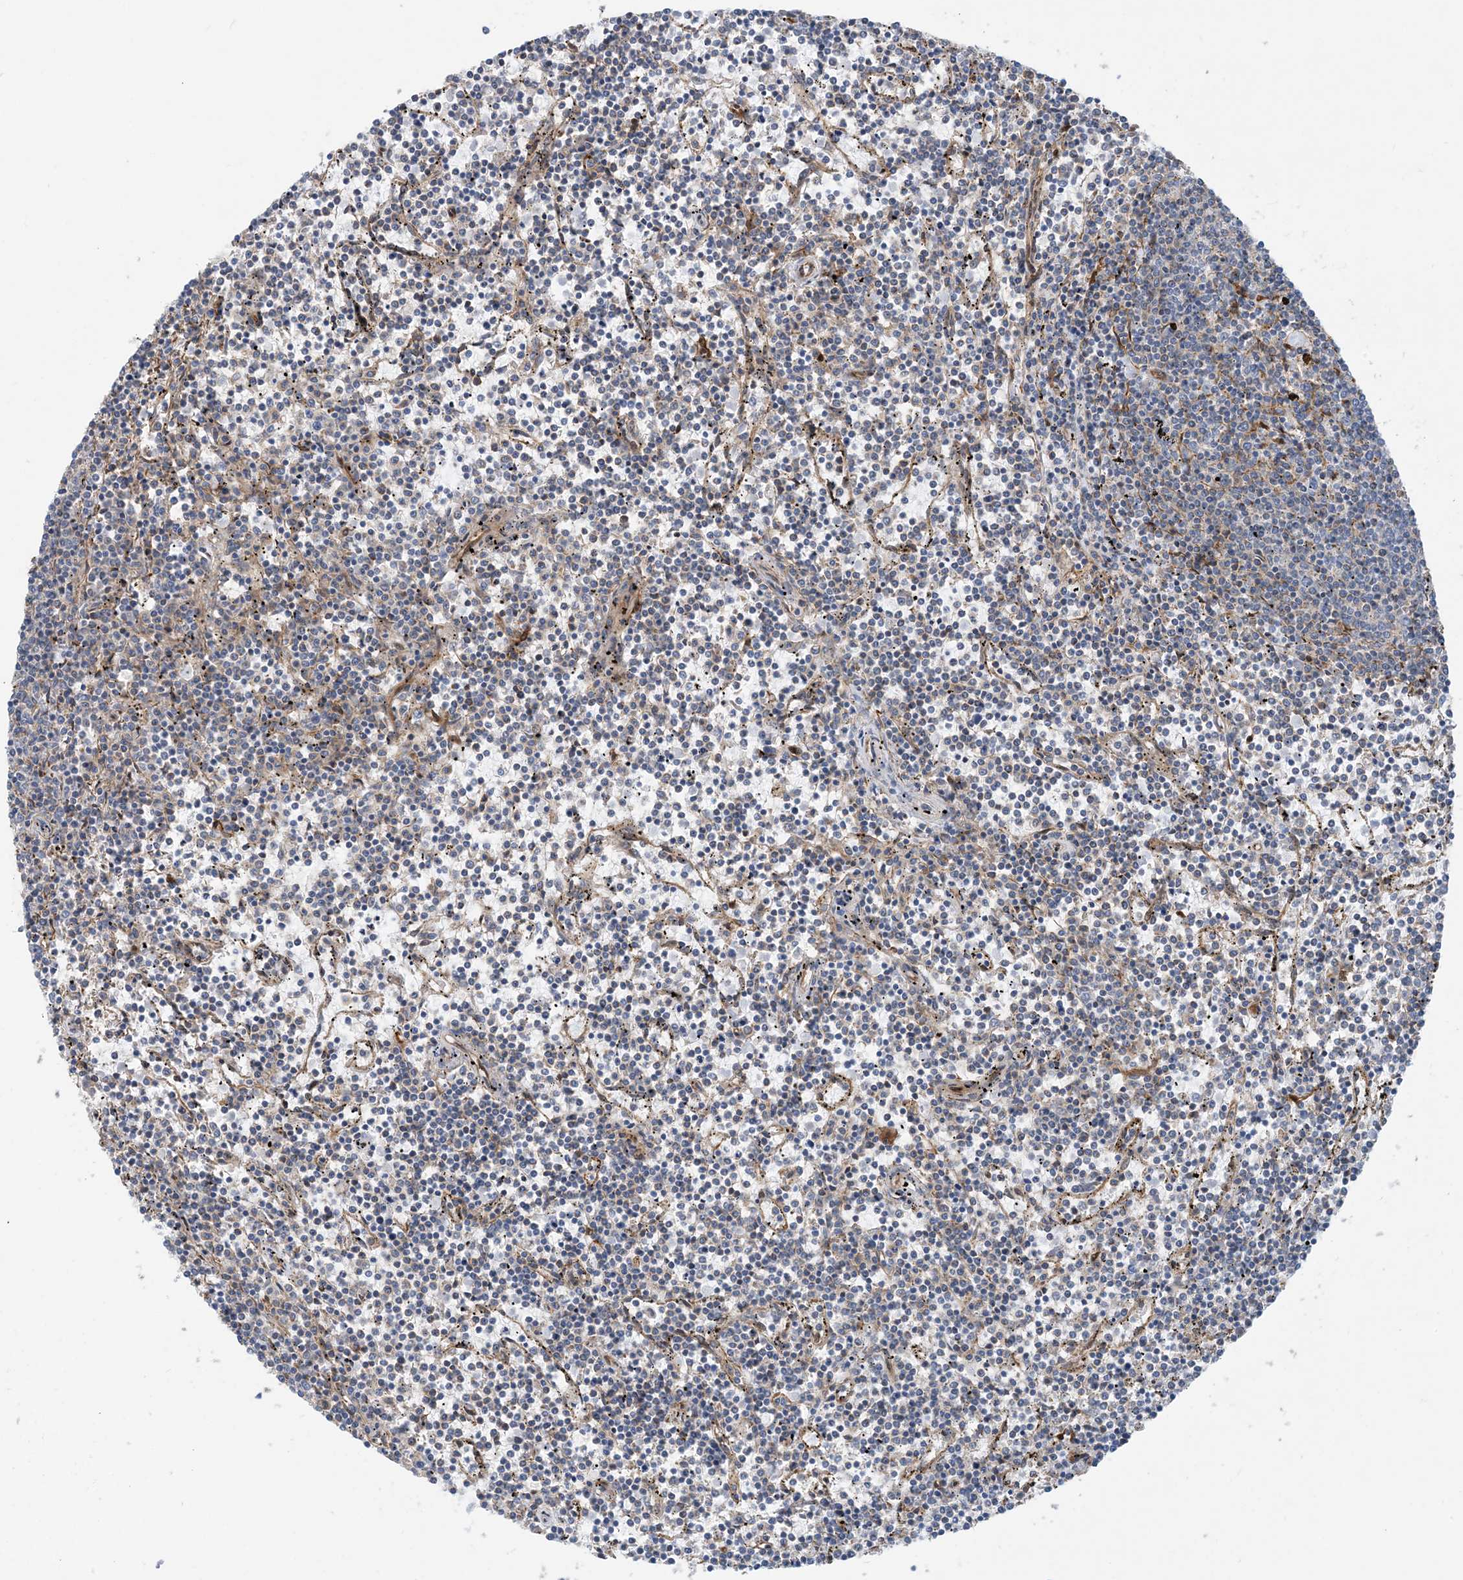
{"staining": {"intensity": "negative", "quantity": "none", "location": "none"}, "tissue": "lymphoma", "cell_type": "Tumor cells", "image_type": "cancer", "snomed": [{"axis": "morphology", "description": "Malignant lymphoma, non-Hodgkin's type, Low grade"}, {"axis": "topography", "description": "Spleen"}], "caption": "Tumor cells show no significant staining in low-grade malignant lymphoma, non-Hodgkin's type. (Immunohistochemistry (ihc), brightfield microscopy, high magnification).", "gene": "EIF2A", "patient": {"sex": "female", "age": 50}}